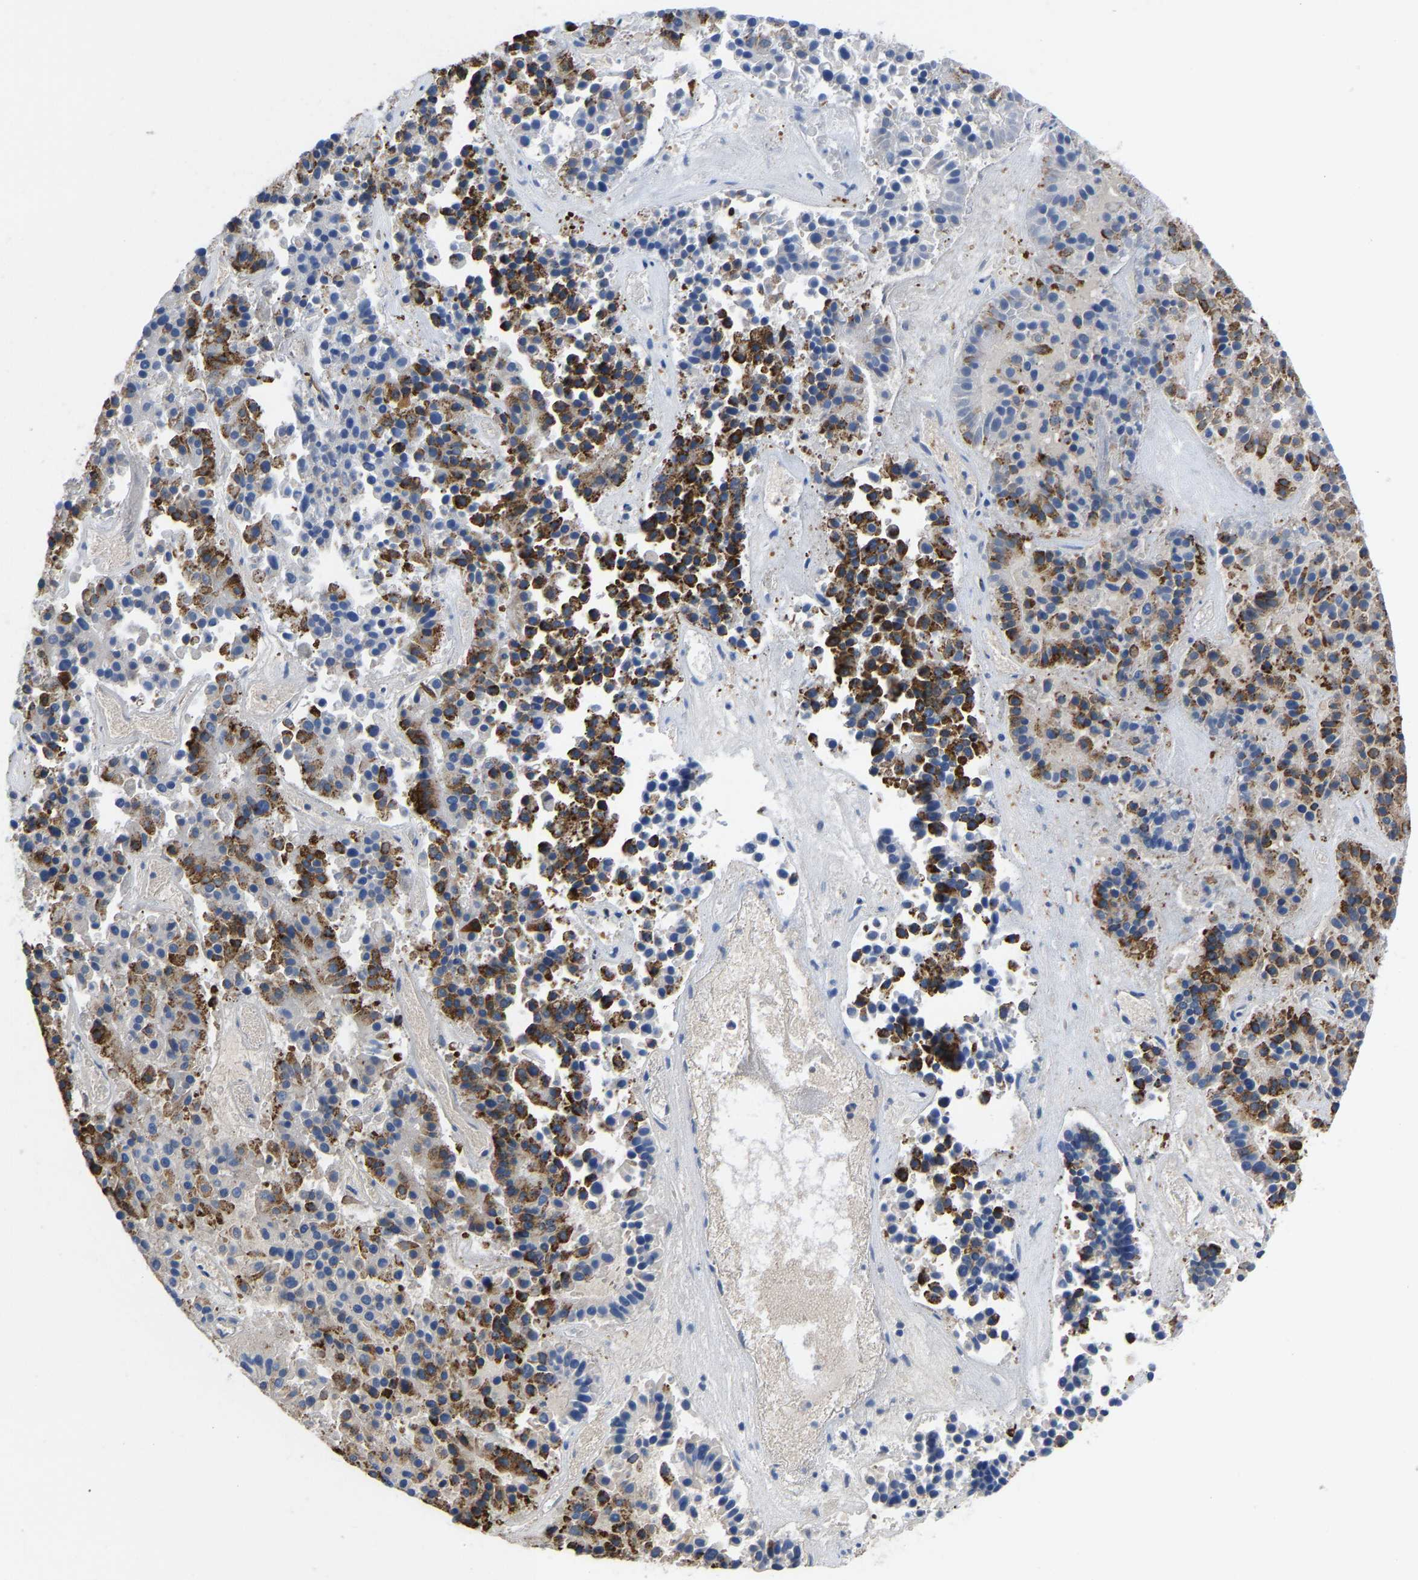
{"staining": {"intensity": "moderate", "quantity": "25%-75%", "location": "cytoplasmic/membranous"}, "tissue": "pancreatic cancer", "cell_type": "Tumor cells", "image_type": "cancer", "snomed": [{"axis": "morphology", "description": "Adenocarcinoma, NOS"}, {"axis": "topography", "description": "Pancreas"}], "caption": "Immunohistochemistry (IHC) staining of adenocarcinoma (pancreatic), which reveals medium levels of moderate cytoplasmic/membranous staining in about 25%-75% of tumor cells indicating moderate cytoplasmic/membranous protein staining. The staining was performed using DAB (3,3'-diaminobenzidine) (brown) for protein detection and nuclei were counterstained in hematoxylin (blue).", "gene": "P4HB", "patient": {"sex": "male", "age": 50}}